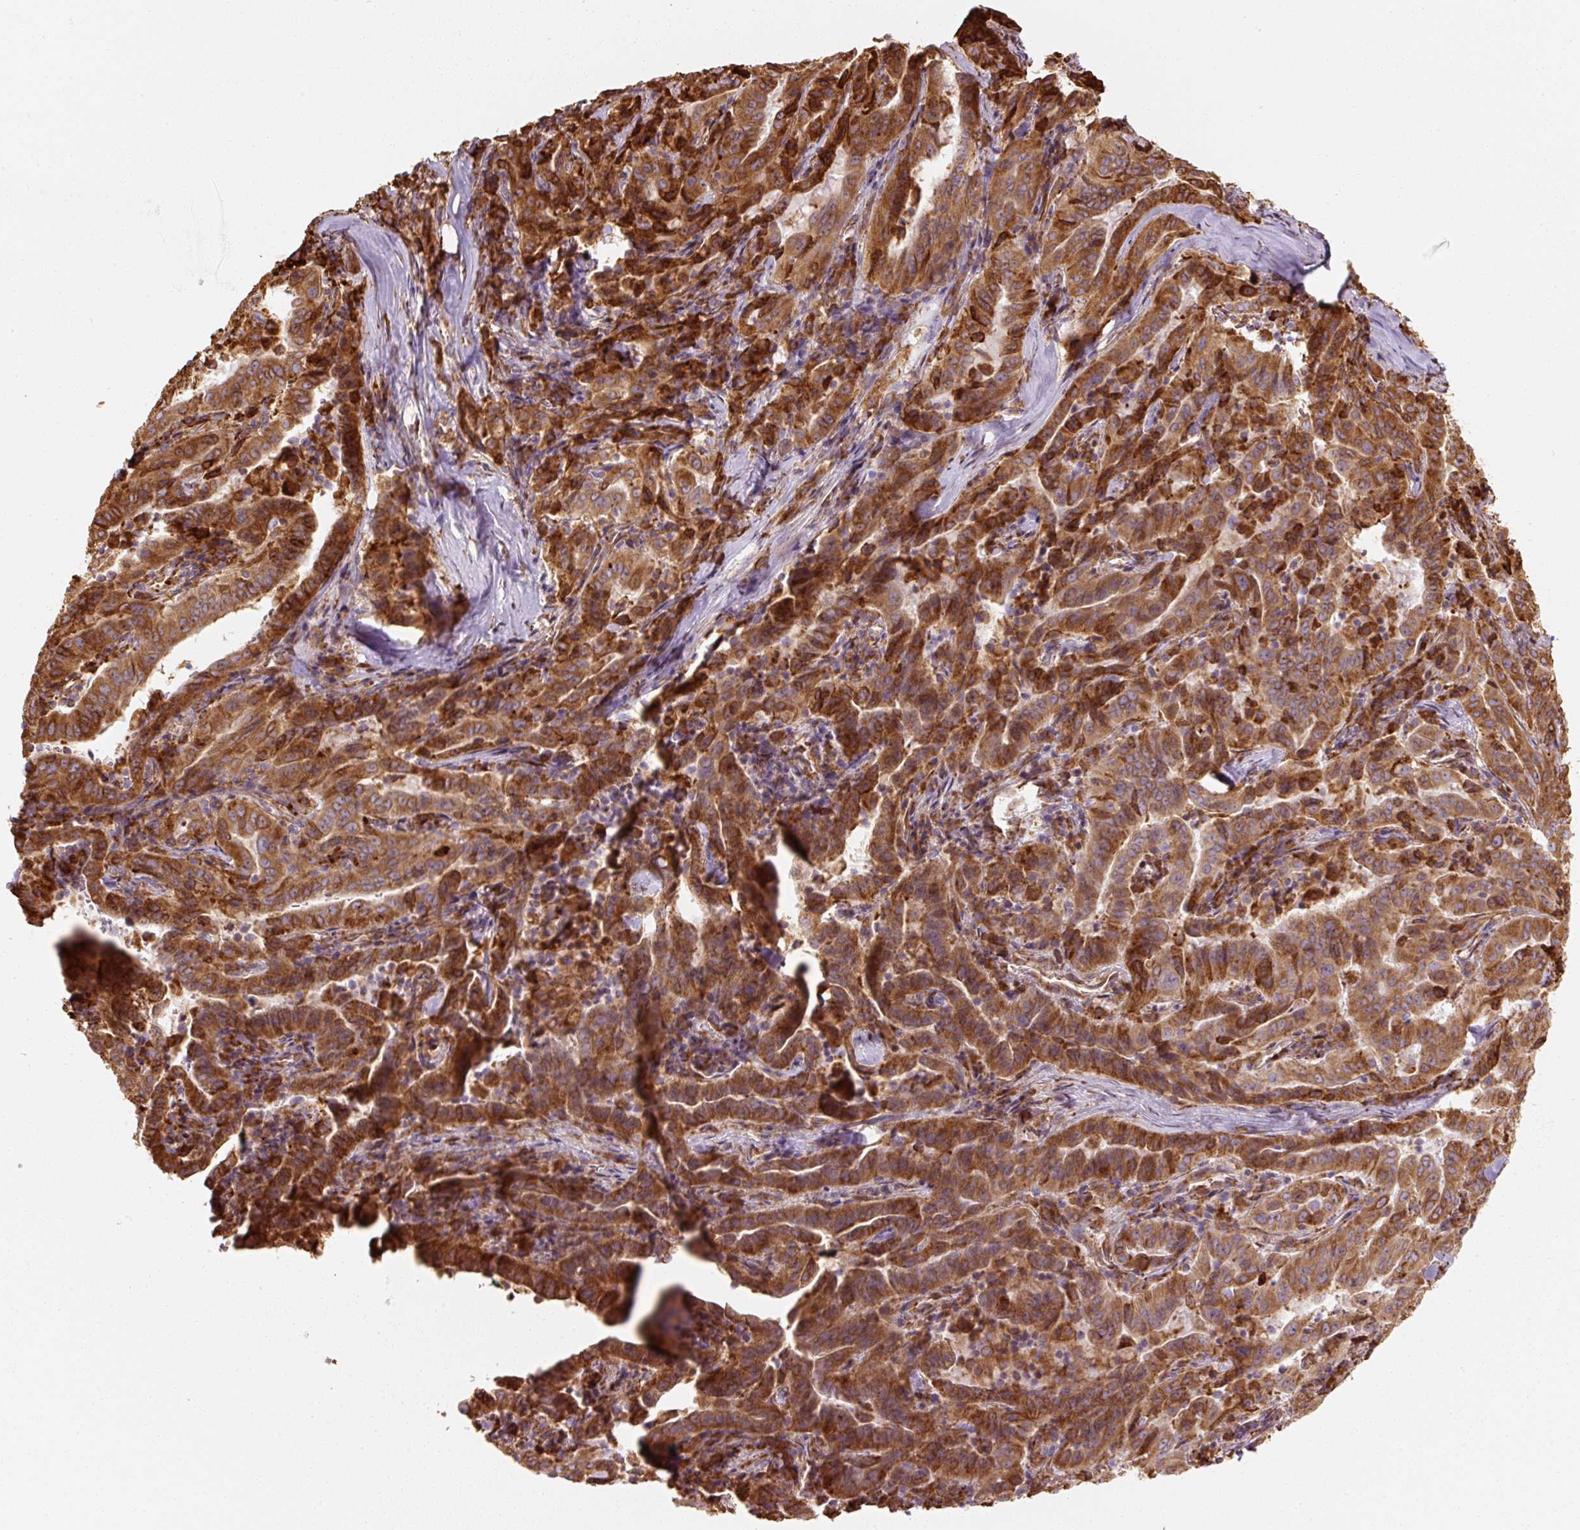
{"staining": {"intensity": "strong", "quantity": ">75%", "location": "cytoplasmic/membranous"}, "tissue": "pancreatic cancer", "cell_type": "Tumor cells", "image_type": "cancer", "snomed": [{"axis": "morphology", "description": "Adenocarcinoma, NOS"}, {"axis": "topography", "description": "Pancreas"}], "caption": "An IHC photomicrograph of neoplastic tissue is shown. Protein staining in brown shows strong cytoplasmic/membranous positivity in pancreatic cancer within tumor cells.", "gene": "PRKCSH", "patient": {"sex": "male", "age": 63}}